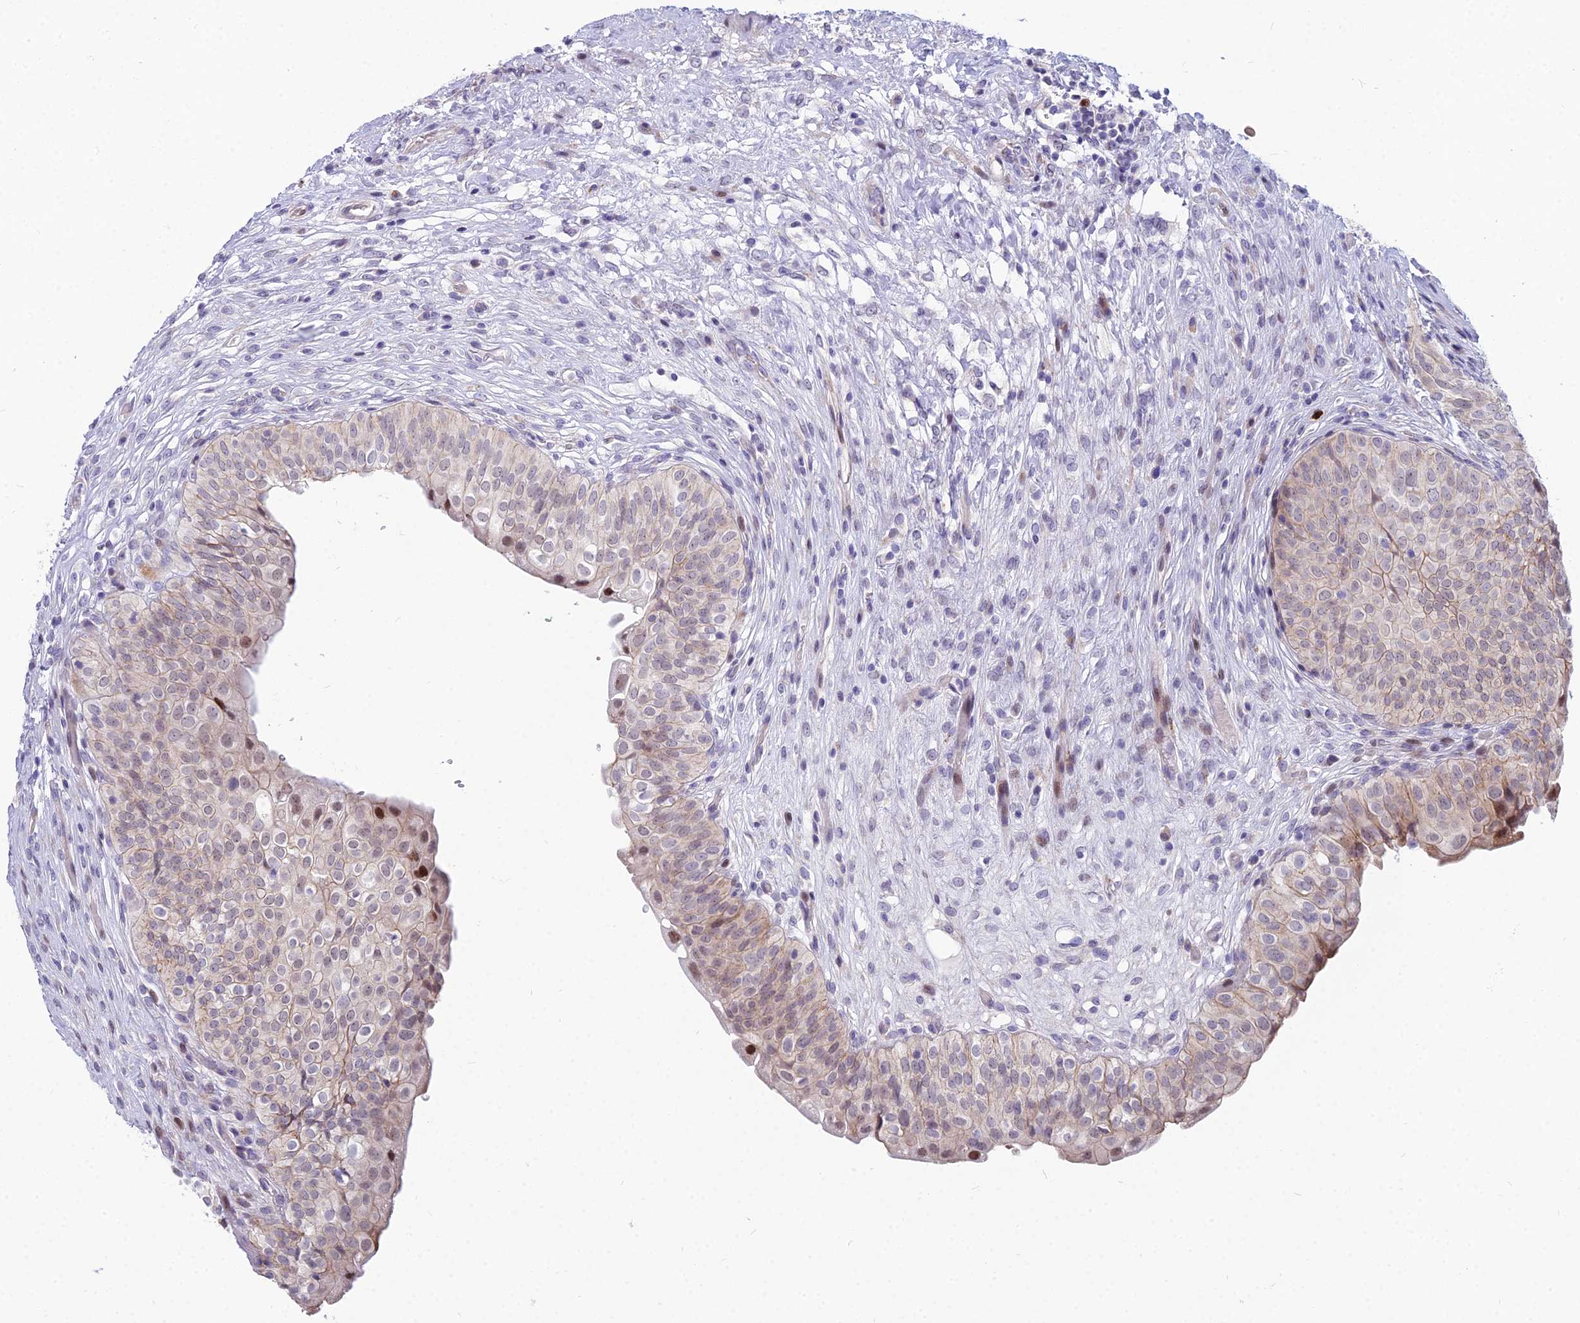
{"staining": {"intensity": "moderate", "quantity": "<25%", "location": "nuclear"}, "tissue": "urinary bladder", "cell_type": "Urothelial cells", "image_type": "normal", "snomed": [{"axis": "morphology", "description": "Normal tissue, NOS"}, {"axis": "topography", "description": "Urinary bladder"}], "caption": "A brown stain highlights moderate nuclear positivity of a protein in urothelial cells of unremarkable human urinary bladder.", "gene": "ENSG00000285920", "patient": {"sex": "male", "age": 55}}